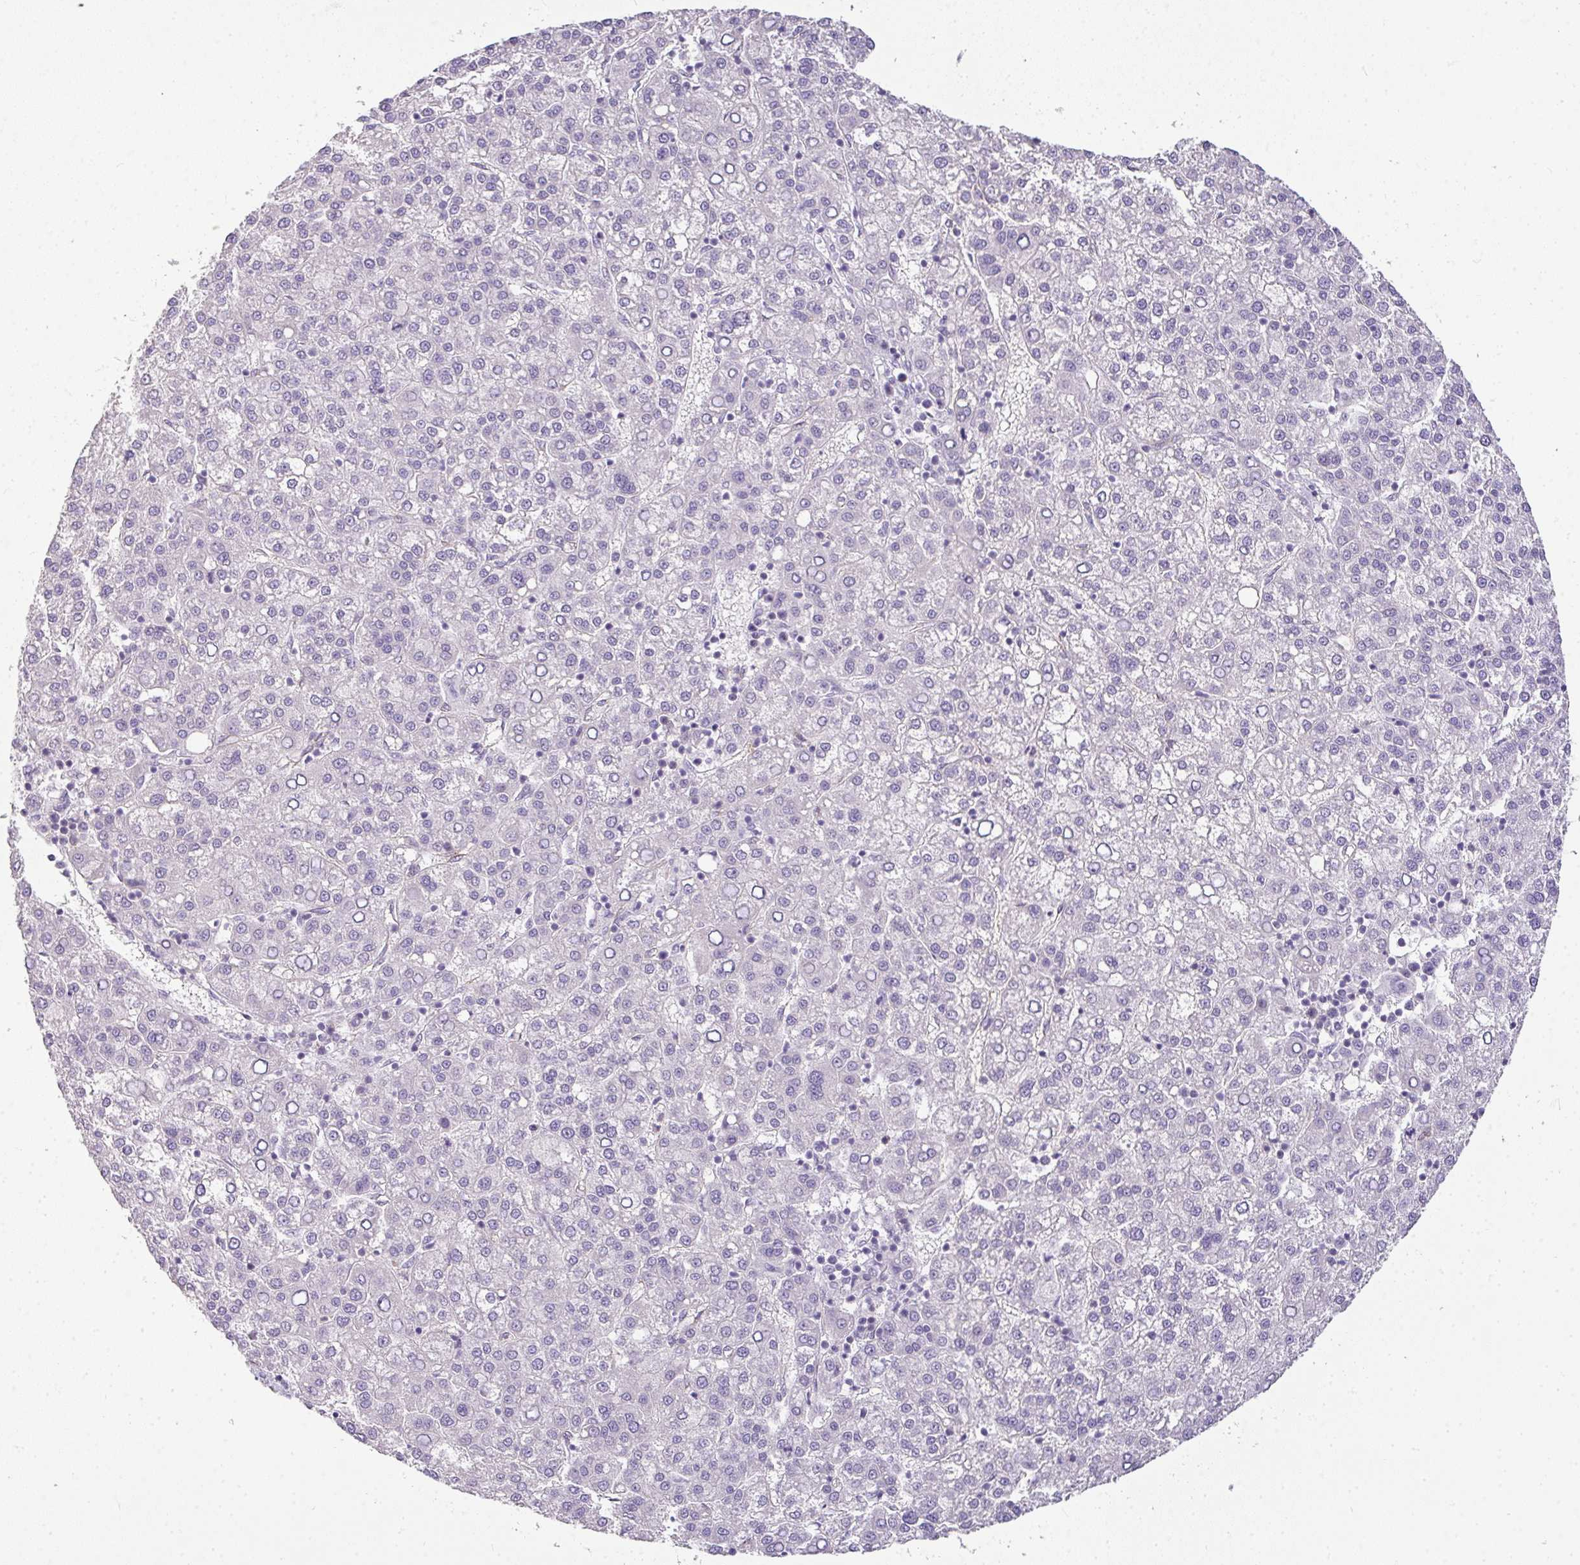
{"staining": {"intensity": "negative", "quantity": "none", "location": "none"}, "tissue": "liver cancer", "cell_type": "Tumor cells", "image_type": "cancer", "snomed": [{"axis": "morphology", "description": "Carcinoma, Hepatocellular, NOS"}, {"axis": "topography", "description": "Liver"}], "caption": "Immunohistochemistry photomicrograph of neoplastic tissue: liver hepatocellular carcinoma stained with DAB (3,3'-diaminobenzidine) reveals no significant protein positivity in tumor cells. (Brightfield microscopy of DAB immunohistochemistry at high magnification).", "gene": "LIPE", "patient": {"sex": "female", "age": 58}}